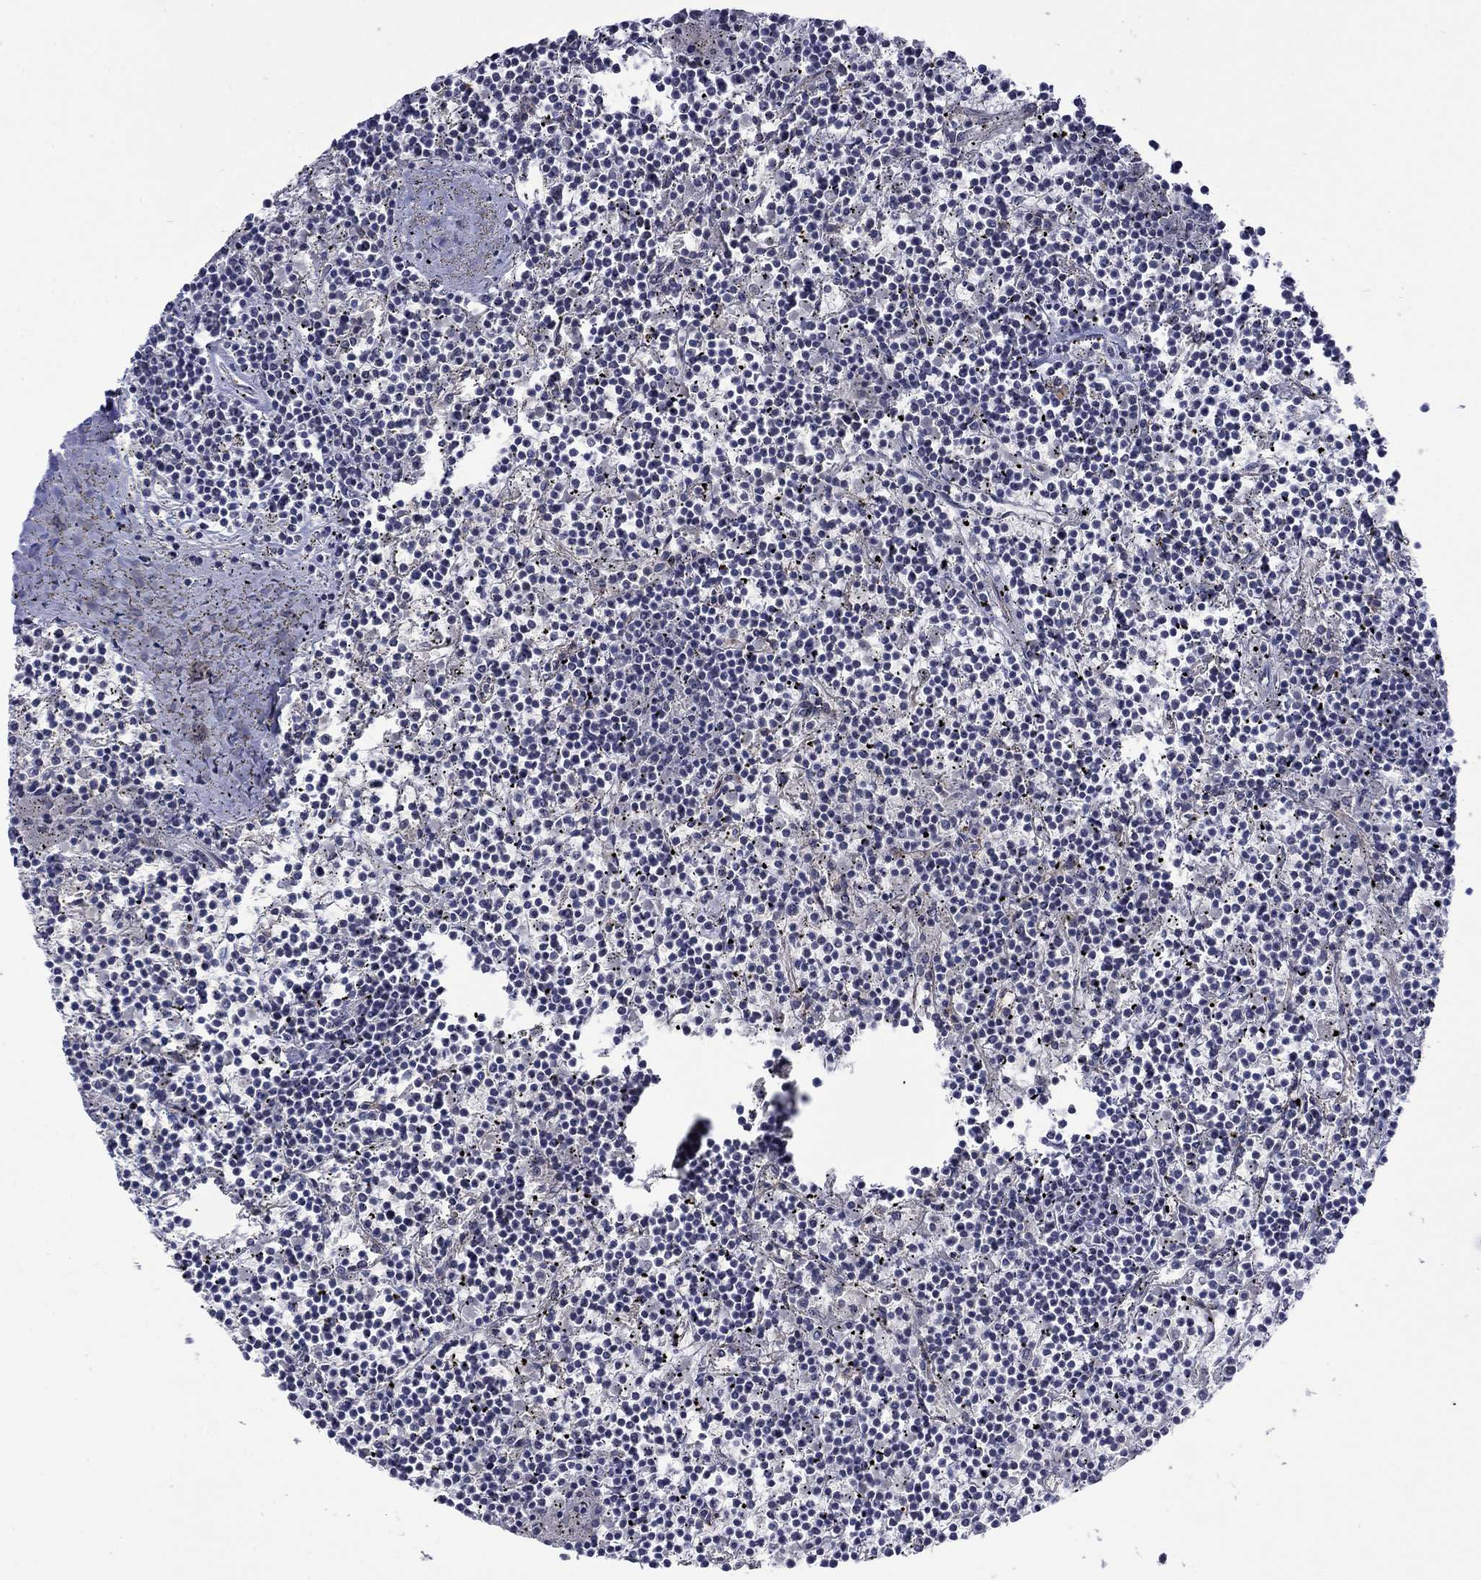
{"staining": {"intensity": "negative", "quantity": "none", "location": "none"}, "tissue": "lymphoma", "cell_type": "Tumor cells", "image_type": "cancer", "snomed": [{"axis": "morphology", "description": "Malignant lymphoma, non-Hodgkin's type, Low grade"}, {"axis": "topography", "description": "Spleen"}], "caption": "The photomicrograph reveals no significant expression in tumor cells of malignant lymphoma, non-Hodgkin's type (low-grade).", "gene": "NSMF", "patient": {"sex": "female", "age": 19}}